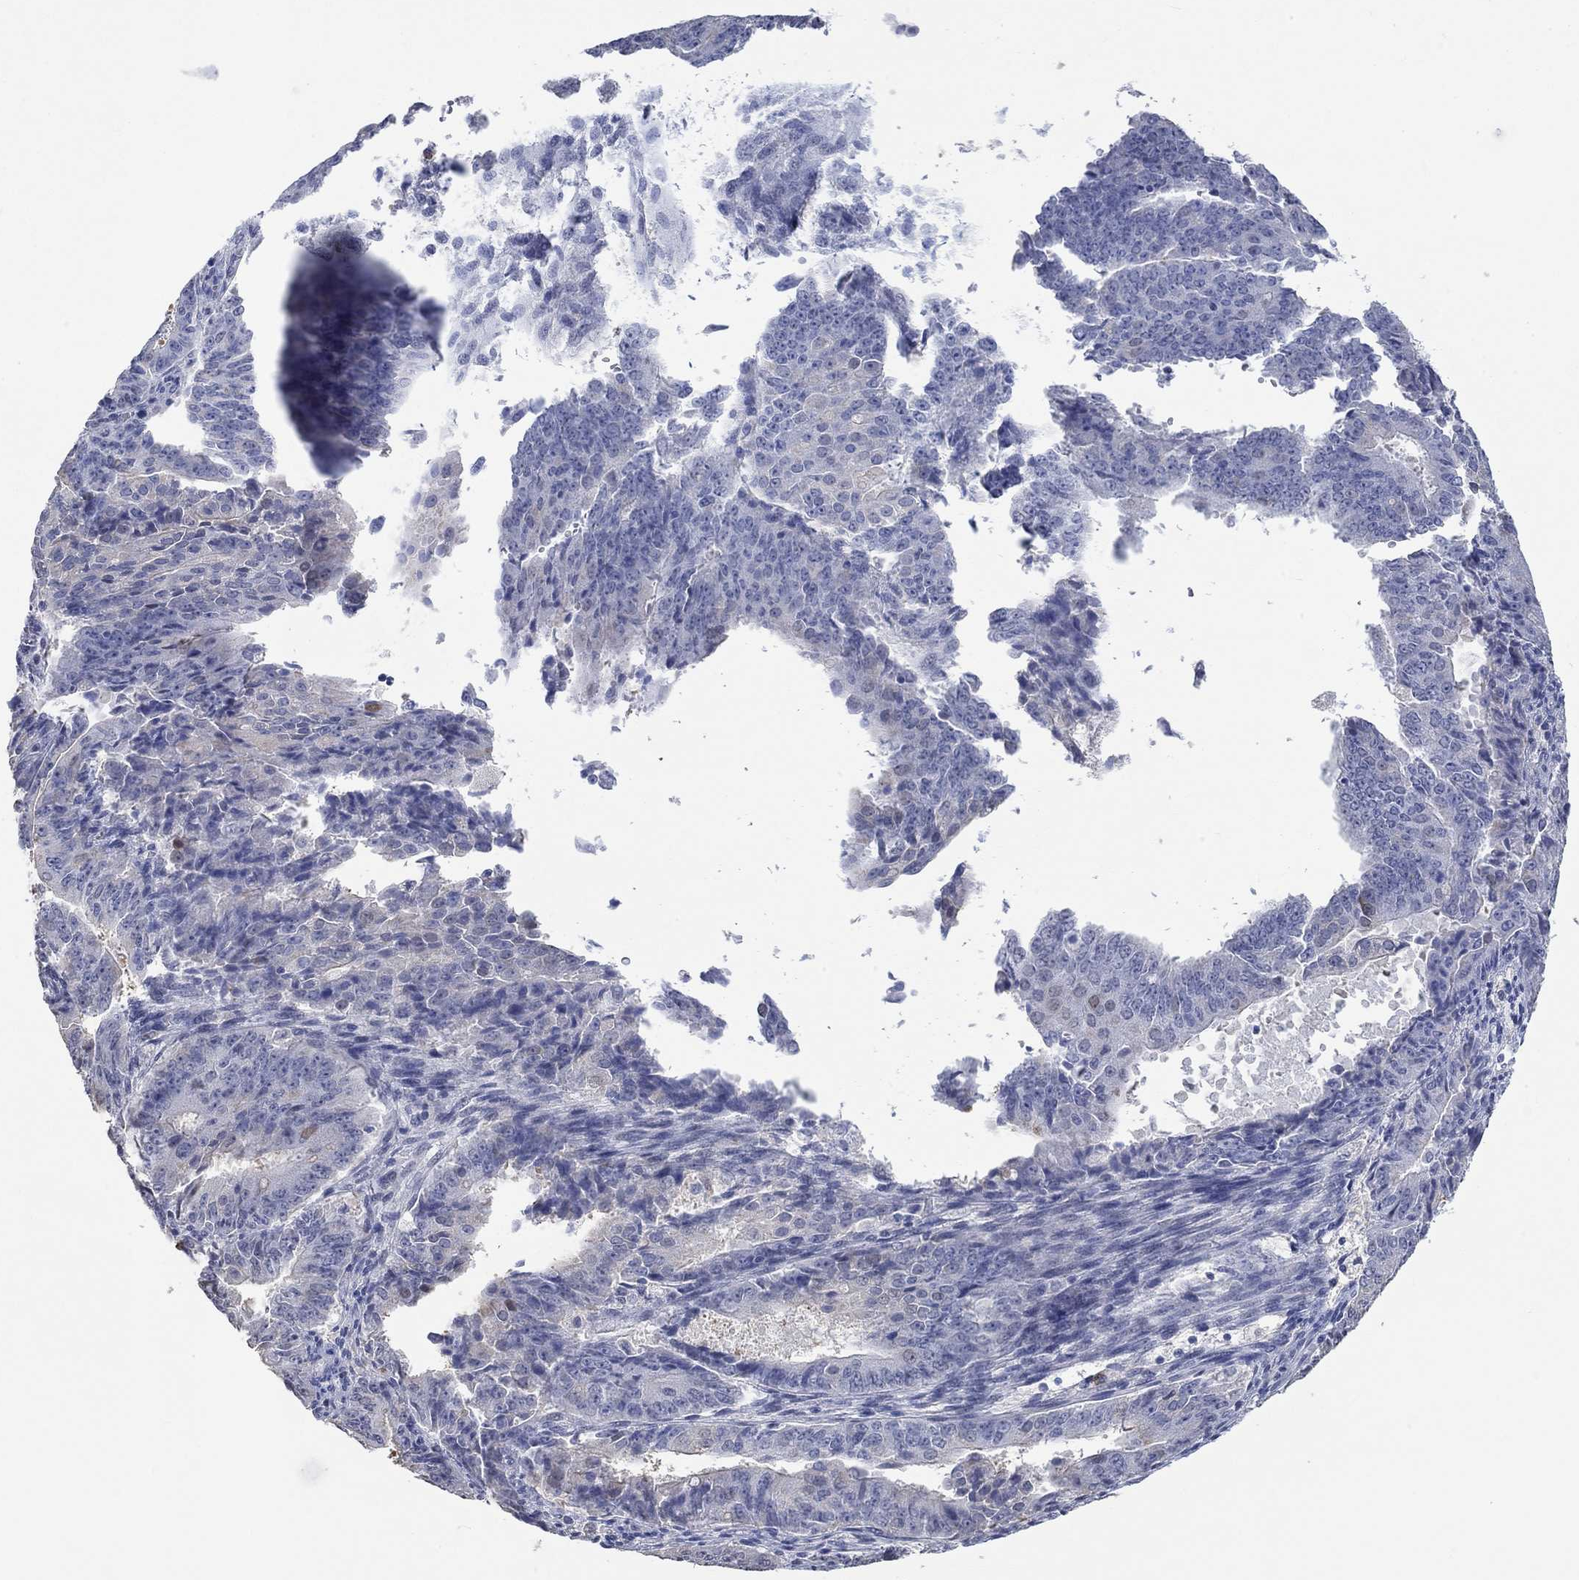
{"staining": {"intensity": "negative", "quantity": "none", "location": "none"}, "tissue": "ovarian cancer", "cell_type": "Tumor cells", "image_type": "cancer", "snomed": [{"axis": "morphology", "description": "Carcinoma, endometroid"}, {"axis": "topography", "description": "Ovary"}], "caption": "Ovarian cancer (endometroid carcinoma) was stained to show a protein in brown. There is no significant positivity in tumor cells.", "gene": "PNMA5", "patient": {"sex": "female", "age": 42}}